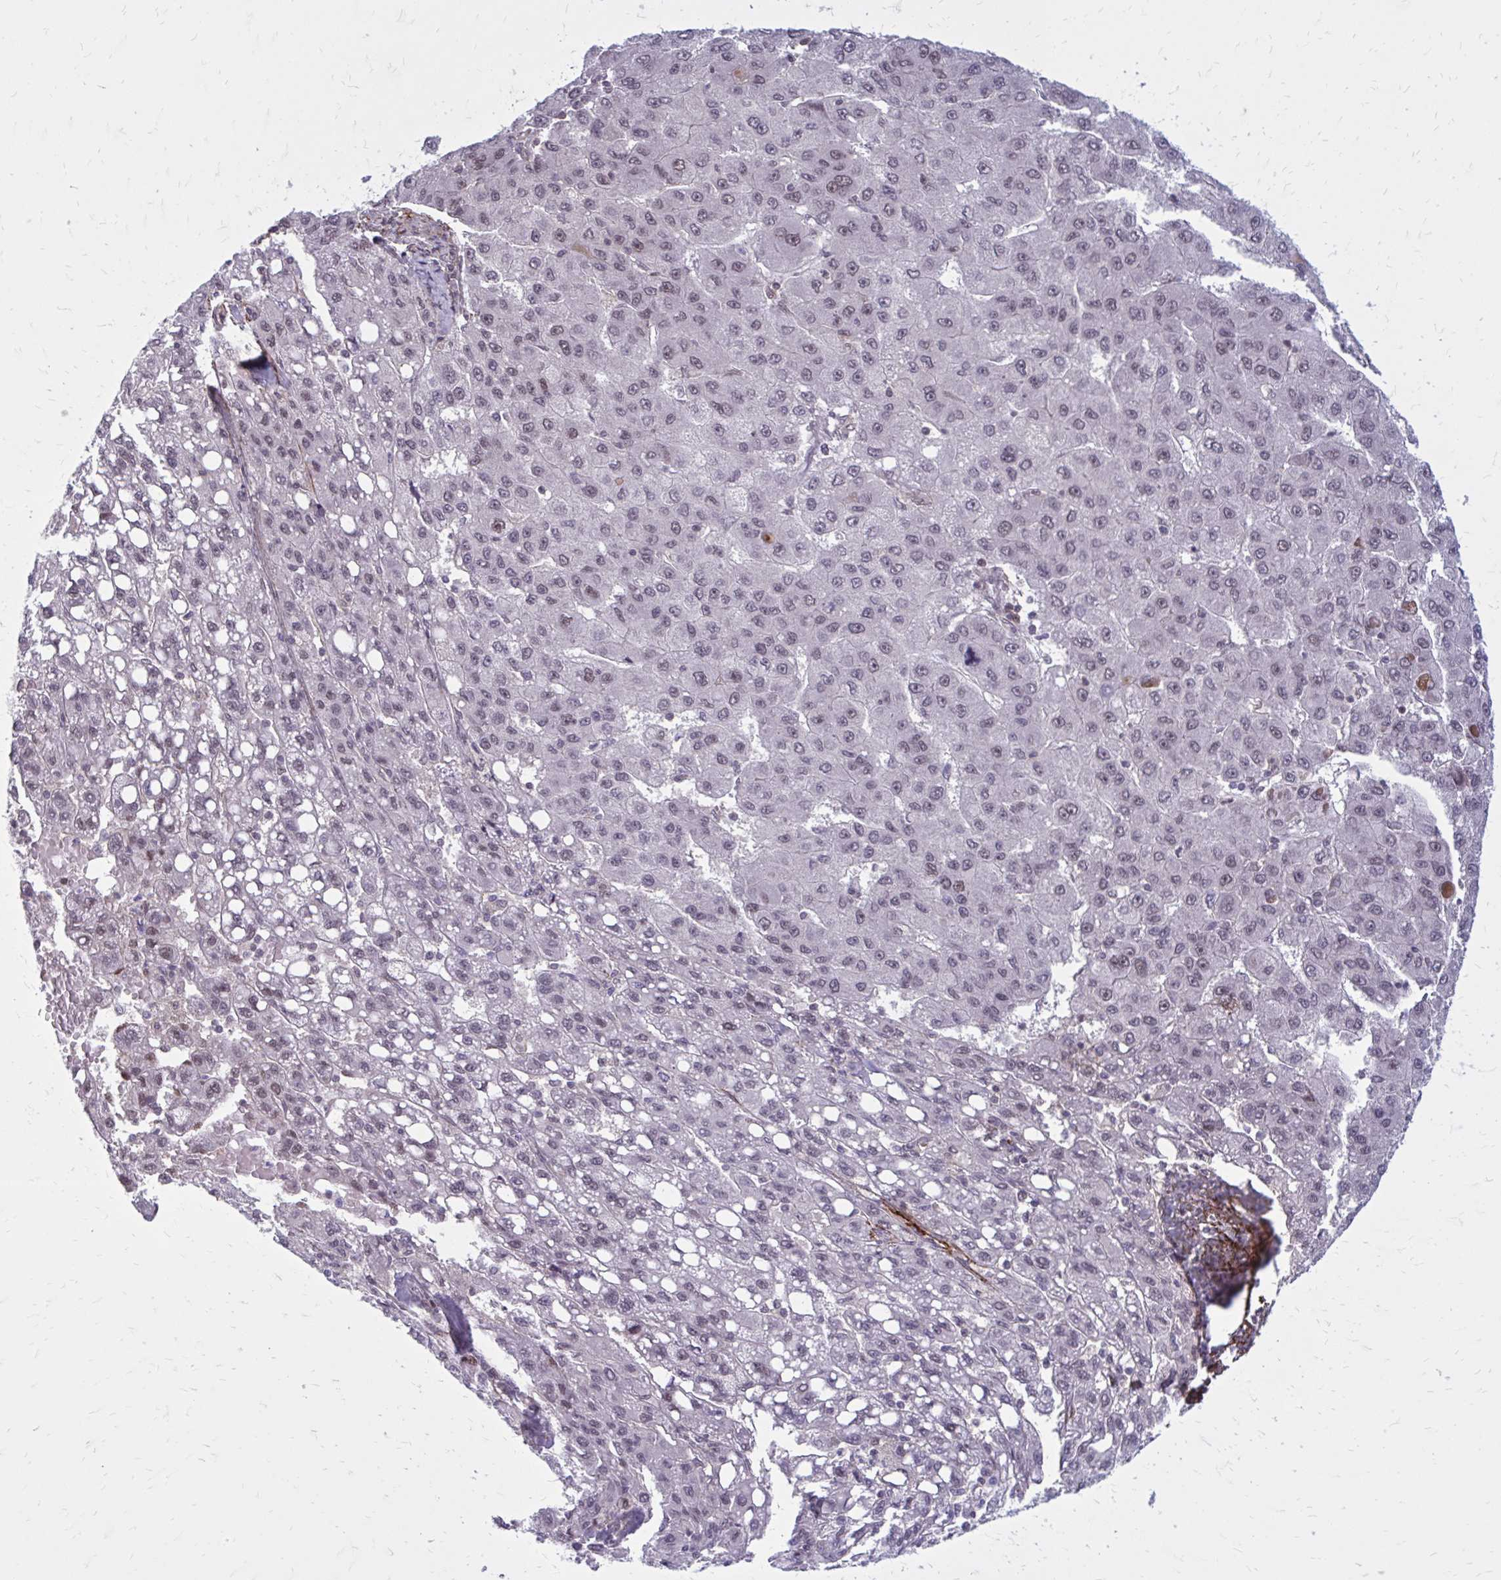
{"staining": {"intensity": "negative", "quantity": "none", "location": "none"}, "tissue": "liver cancer", "cell_type": "Tumor cells", "image_type": "cancer", "snomed": [{"axis": "morphology", "description": "Carcinoma, Hepatocellular, NOS"}, {"axis": "topography", "description": "Liver"}], "caption": "Liver cancer (hepatocellular carcinoma) was stained to show a protein in brown. There is no significant positivity in tumor cells. The staining was performed using DAB (3,3'-diaminobenzidine) to visualize the protein expression in brown, while the nuclei were stained in blue with hematoxylin (Magnification: 20x).", "gene": "PSME4", "patient": {"sex": "female", "age": 82}}